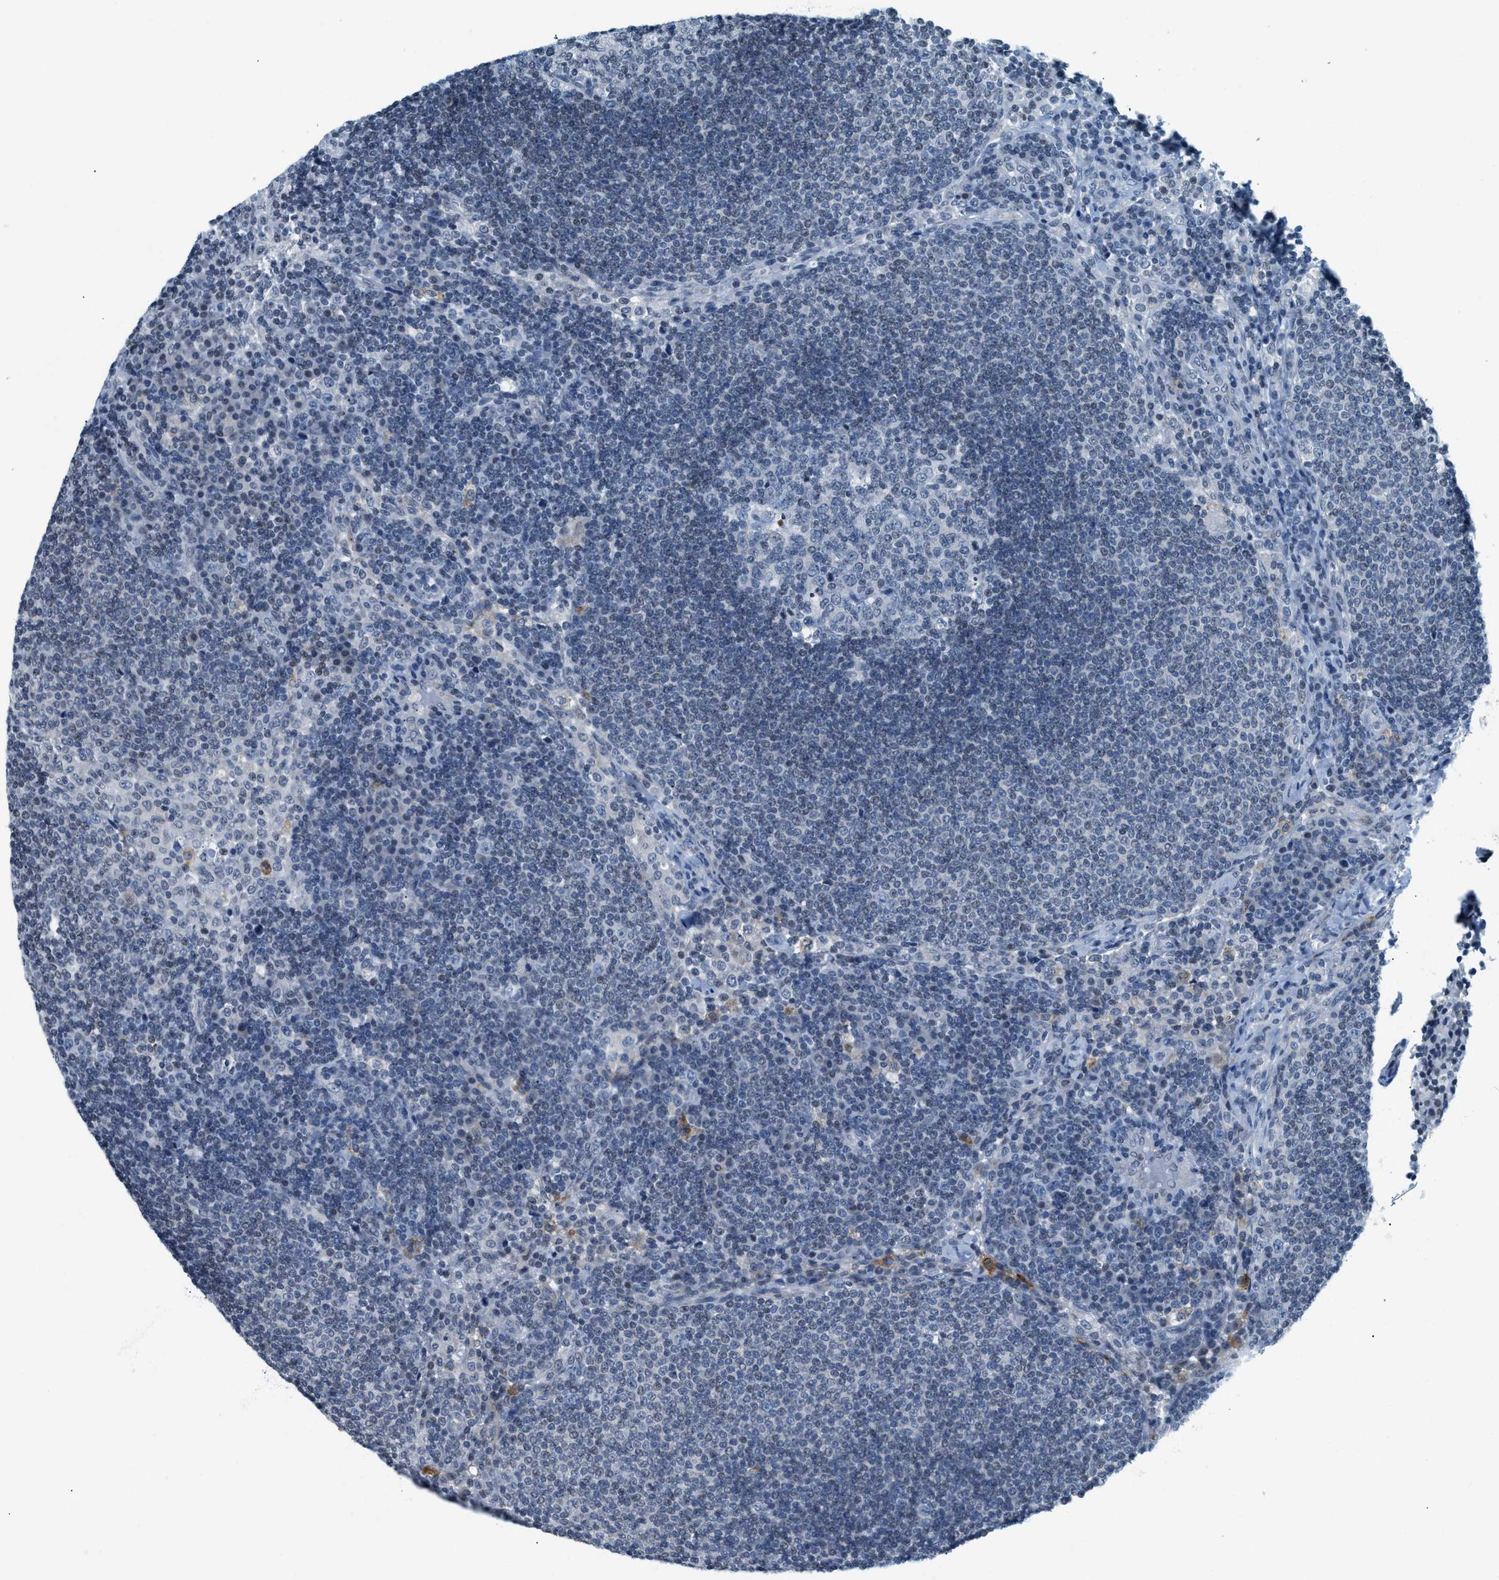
{"staining": {"intensity": "negative", "quantity": "none", "location": "none"}, "tissue": "lymph node", "cell_type": "Germinal center cells", "image_type": "normal", "snomed": [{"axis": "morphology", "description": "Normal tissue, NOS"}, {"axis": "topography", "description": "Lymph node"}], "caption": "An IHC photomicrograph of benign lymph node is shown. There is no staining in germinal center cells of lymph node. (Brightfield microscopy of DAB (3,3'-diaminobenzidine) immunohistochemistry at high magnification).", "gene": "UVRAG", "patient": {"sex": "female", "age": 53}}